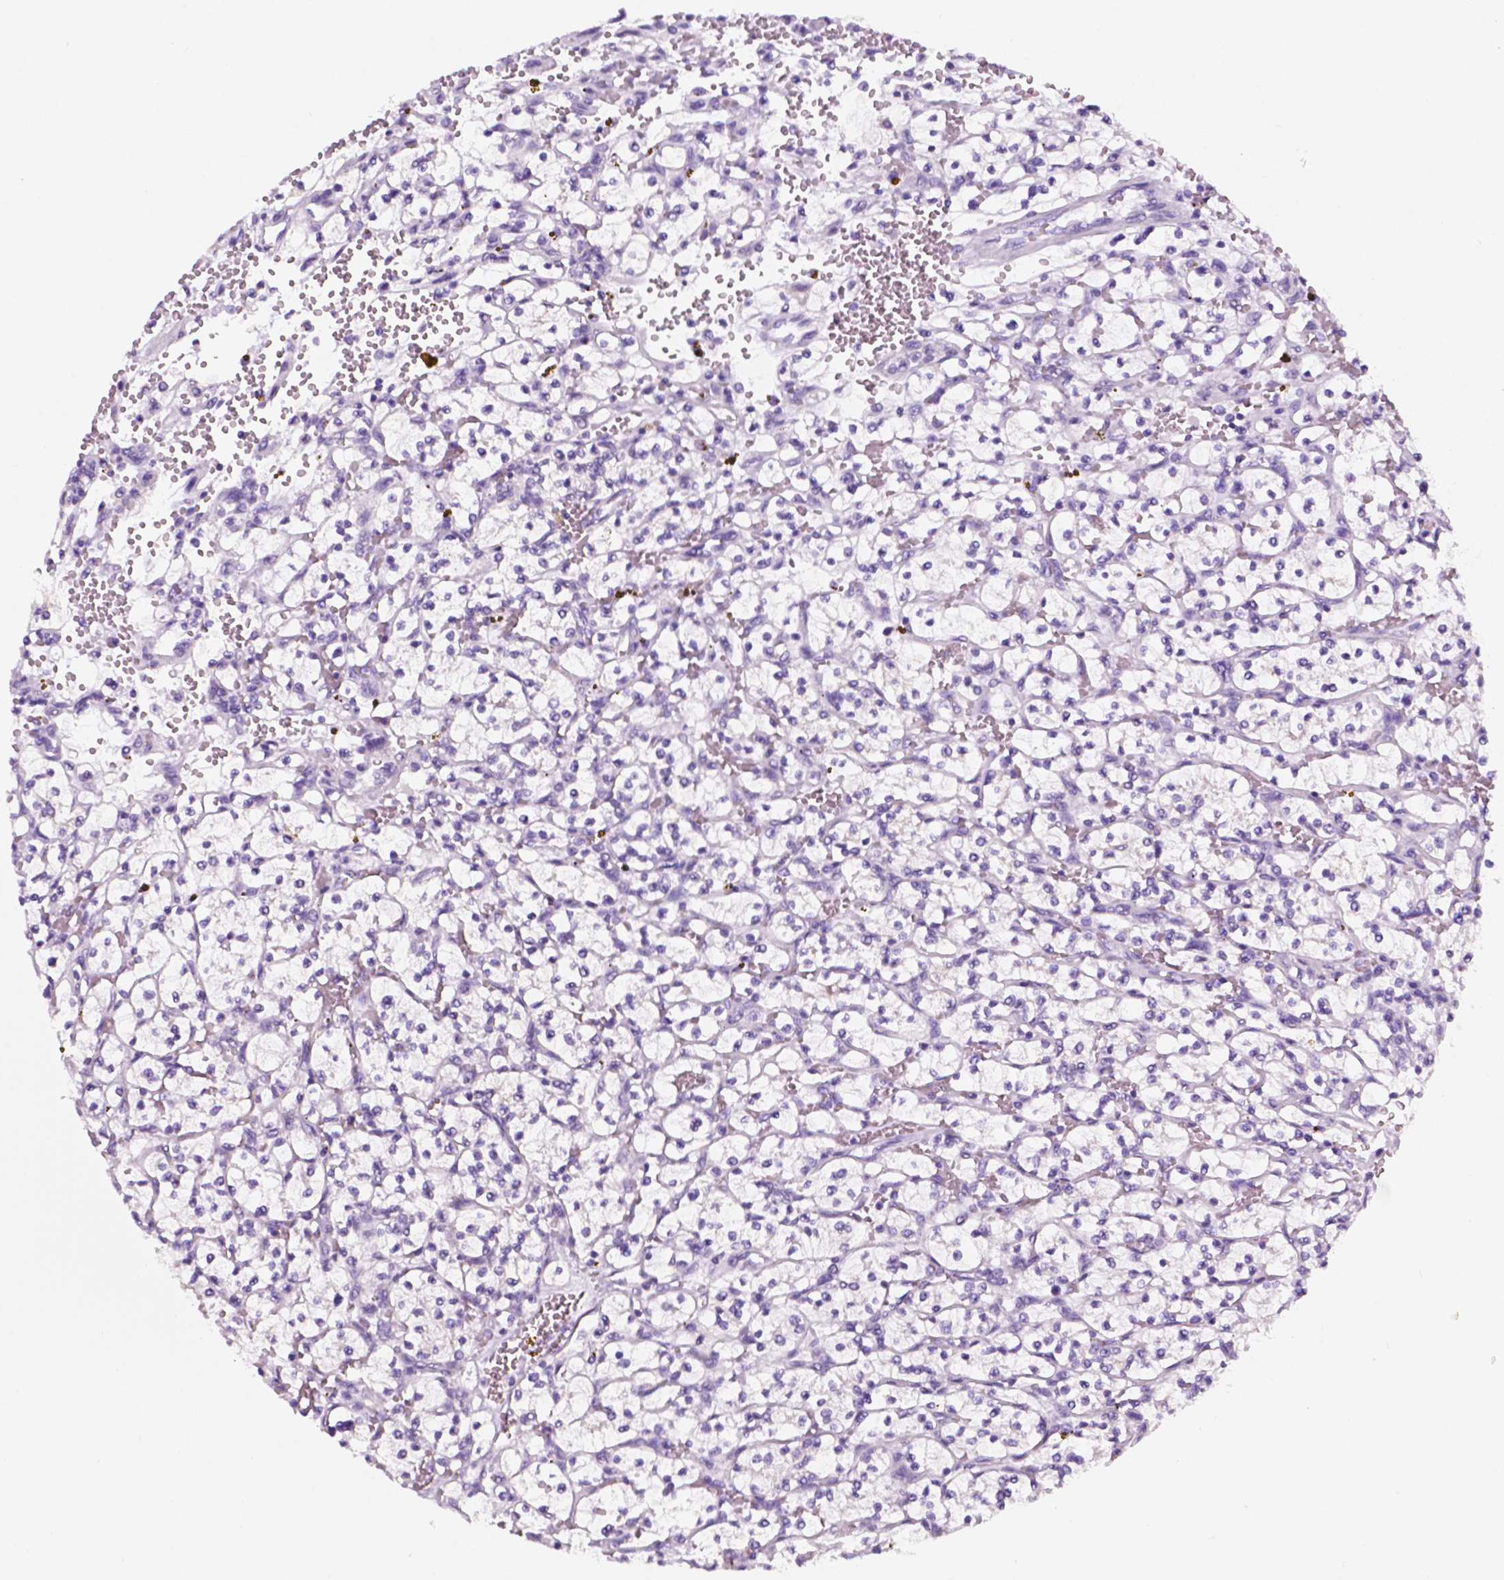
{"staining": {"intensity": "negative", "quantity": "none", "location": "none"}, "tissue": "renal cancer", "cell_type": "Tumor cells", "image_type": "cancer", "snomed": [{"axis": "morphology", "description": "Adenocarcinoma, NOS"}, {"axis": "topography", "description": "Kidney"}], "caption": "Human renal adenocarcinoma stained for a protein using IHC reveals no staining in tumor cells.", "gene": "PPL", "patient": {"sex": "female", "age": 64}}